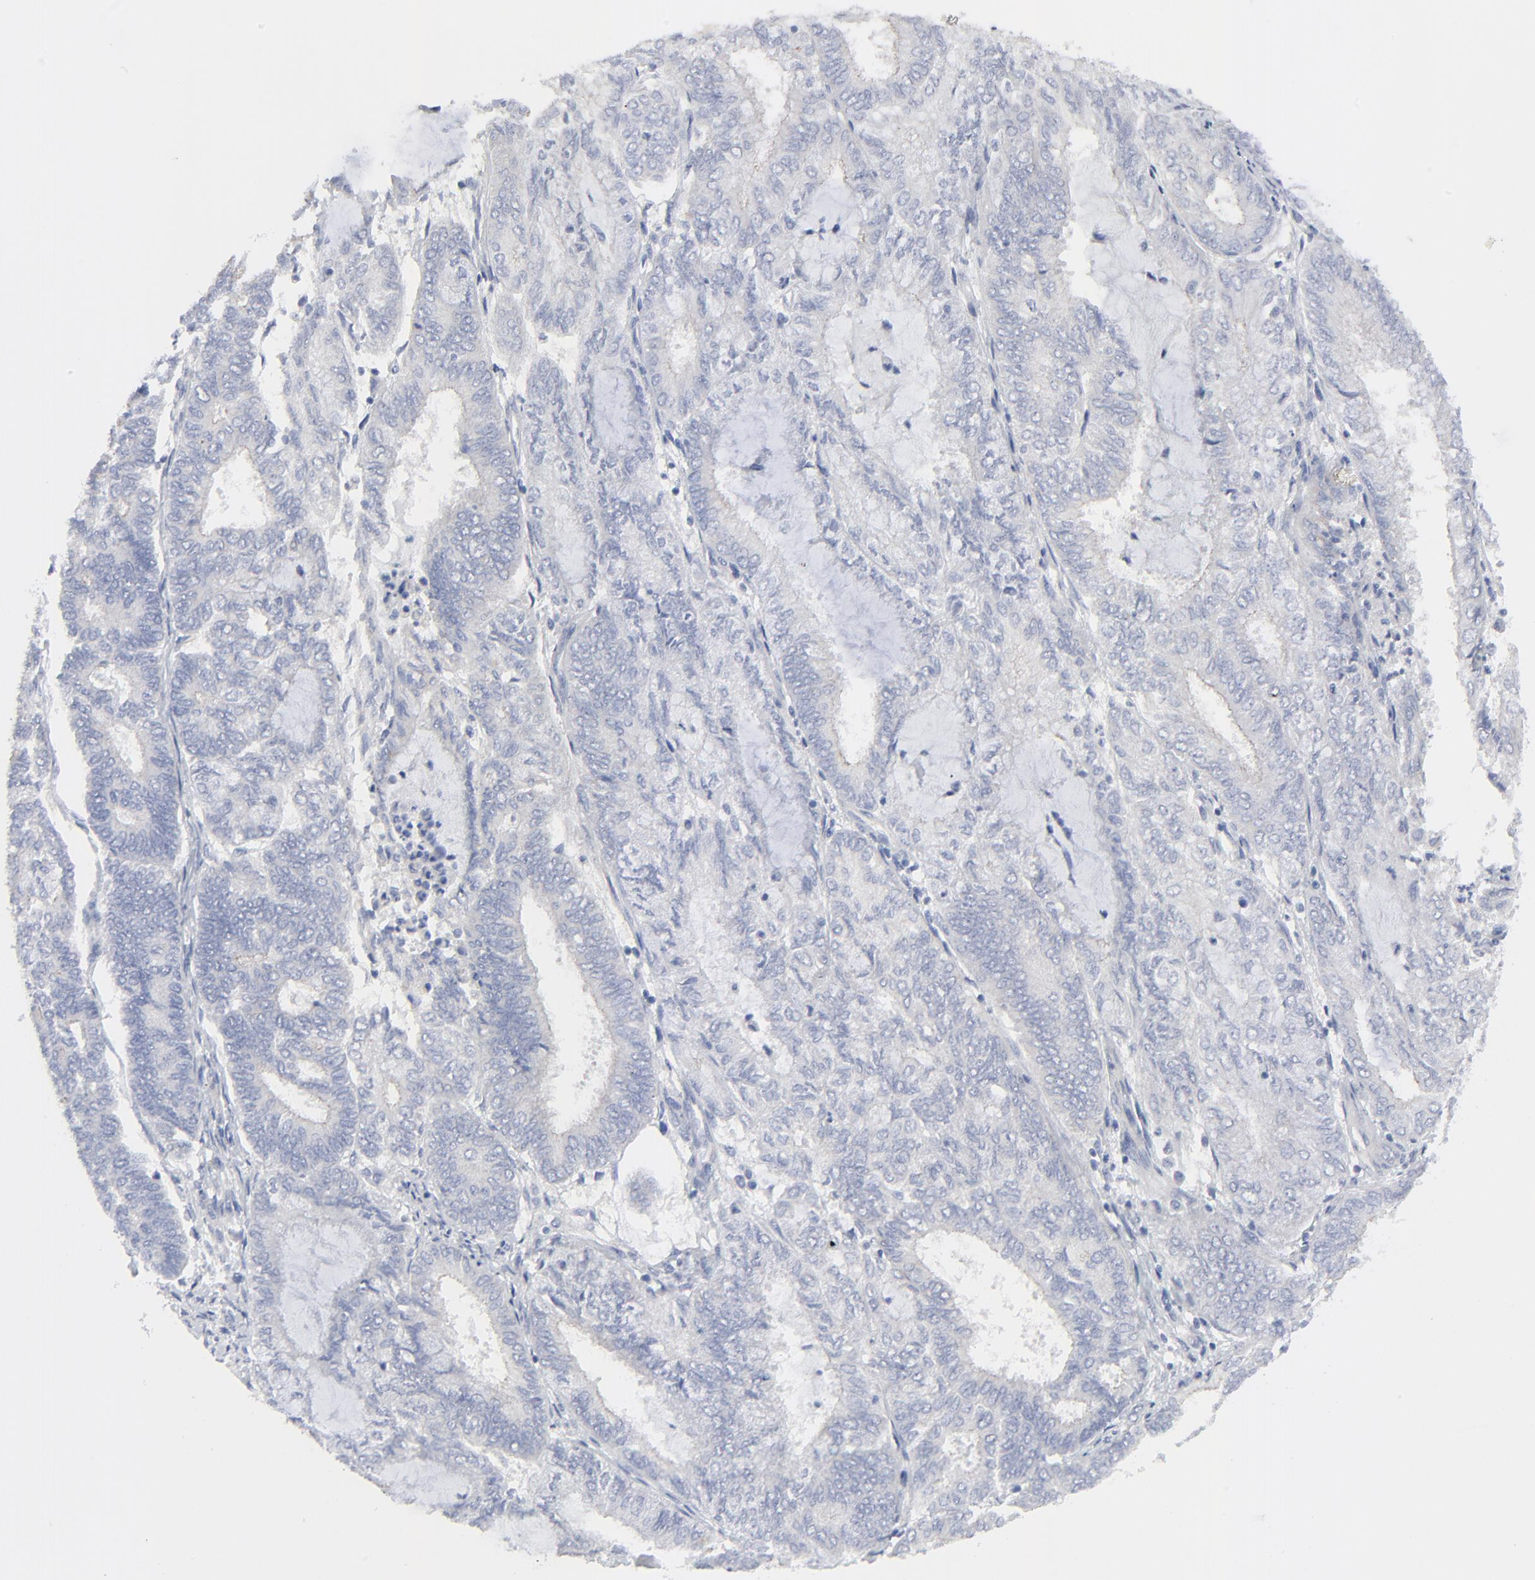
{"staining": {"intensity": "negative", "quantity": "none", "location": "none"}, "tissue": "endometrial cancer", "cell_type": "Tumor cells", "image_type": "cancer", "snomed": [{"axis": "morphology", "description": "Adenocarcinoma, NOS"}, {"axis": "topography", "description": "Endometrium"}], "caption": "High power microscopy image of an immunohistochemistry image of endometrial cancer (adenocarcinoma), revealing no significant expression in tumor cells.", "gene": "DHRSX", "patient": {"sex": "female", "age": 59}}